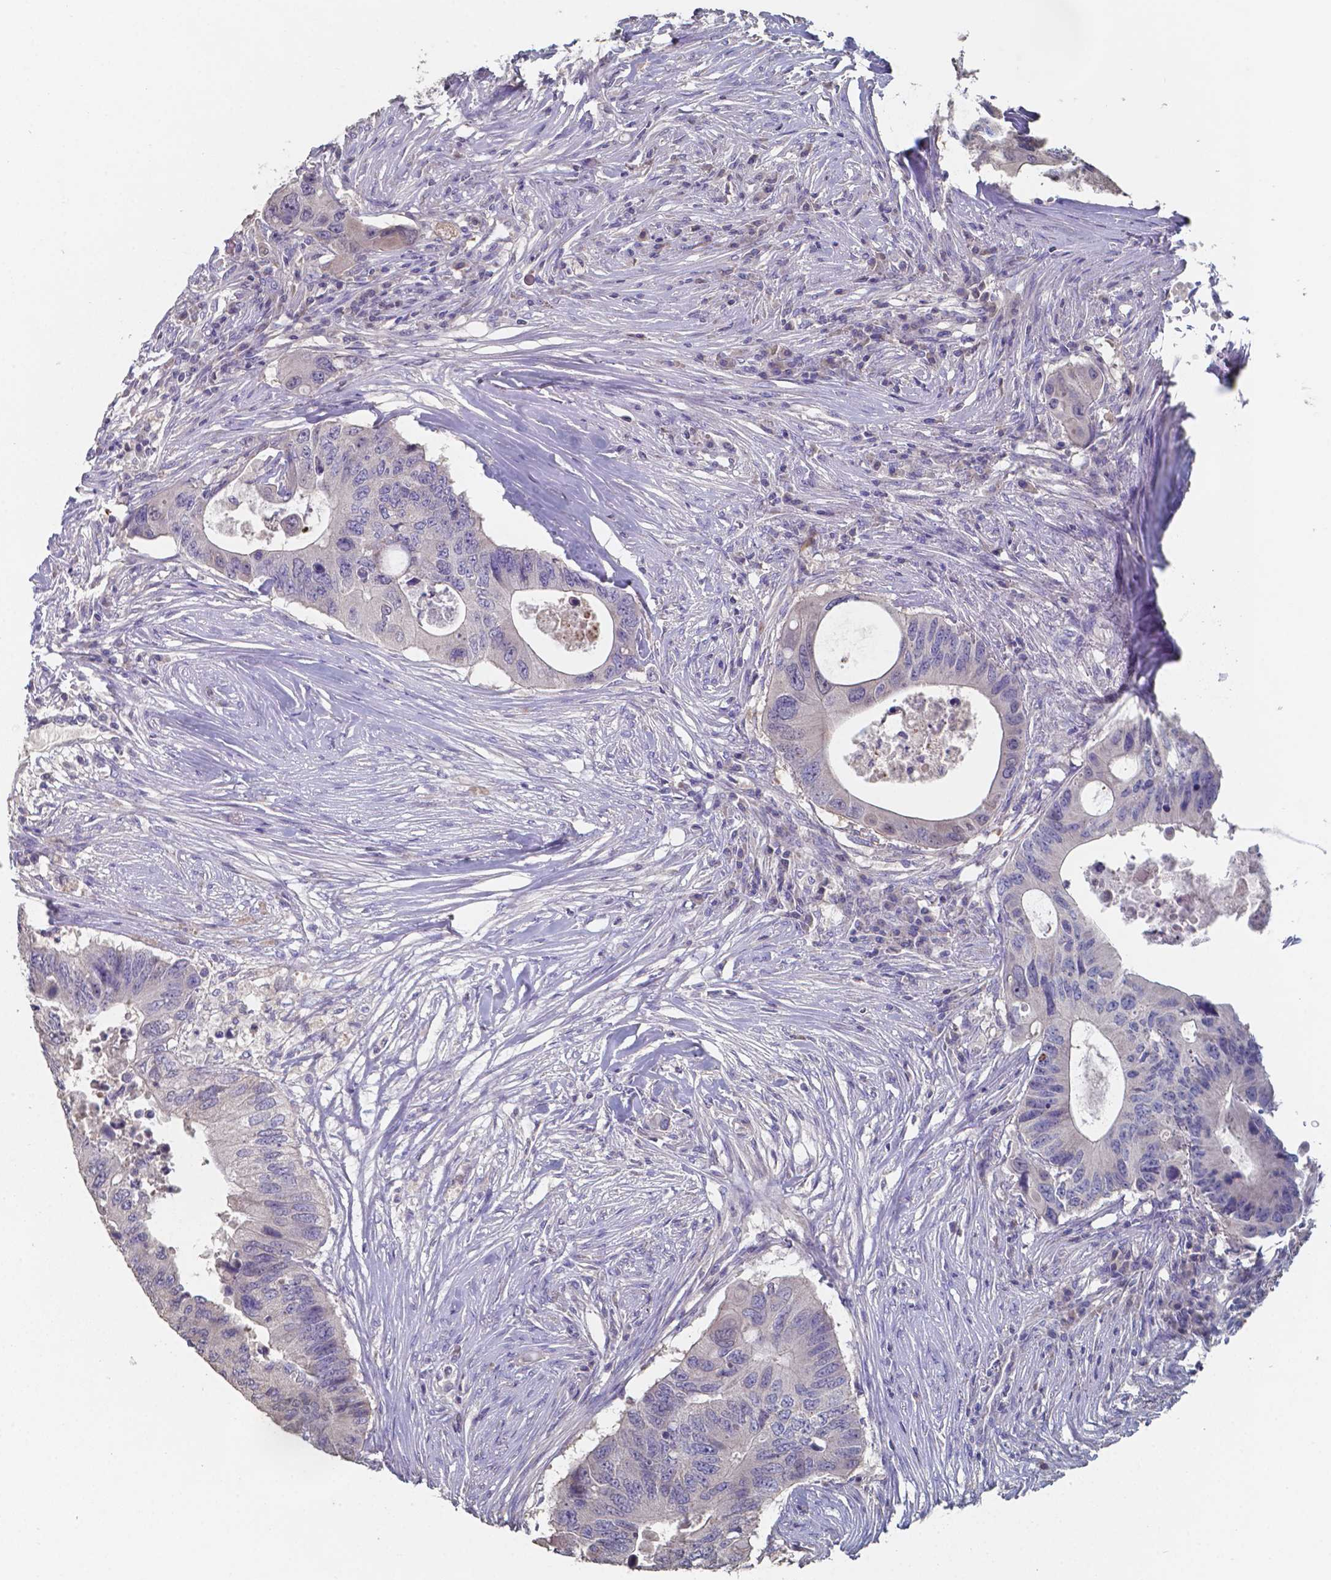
{"staining": {"intensity": "negative", "quantity": "none", "location": "none"}, "tissue": "colorectal cancer", "cell_type": "Tumor cells", "image_type": "cancer", "snomed": [{"axis": "morphology", "description": "Adenocarcinoma, NOS"}, {"axis": "topography", "description": "Colon"}], "caption": "Tumor cells are negative for protein expression in human colorectal cancer (adenocarcinoma). Nuclei are stained in blue.", "gene": "FOXJ1", "patient": {"sex": "male", "age": 71}}